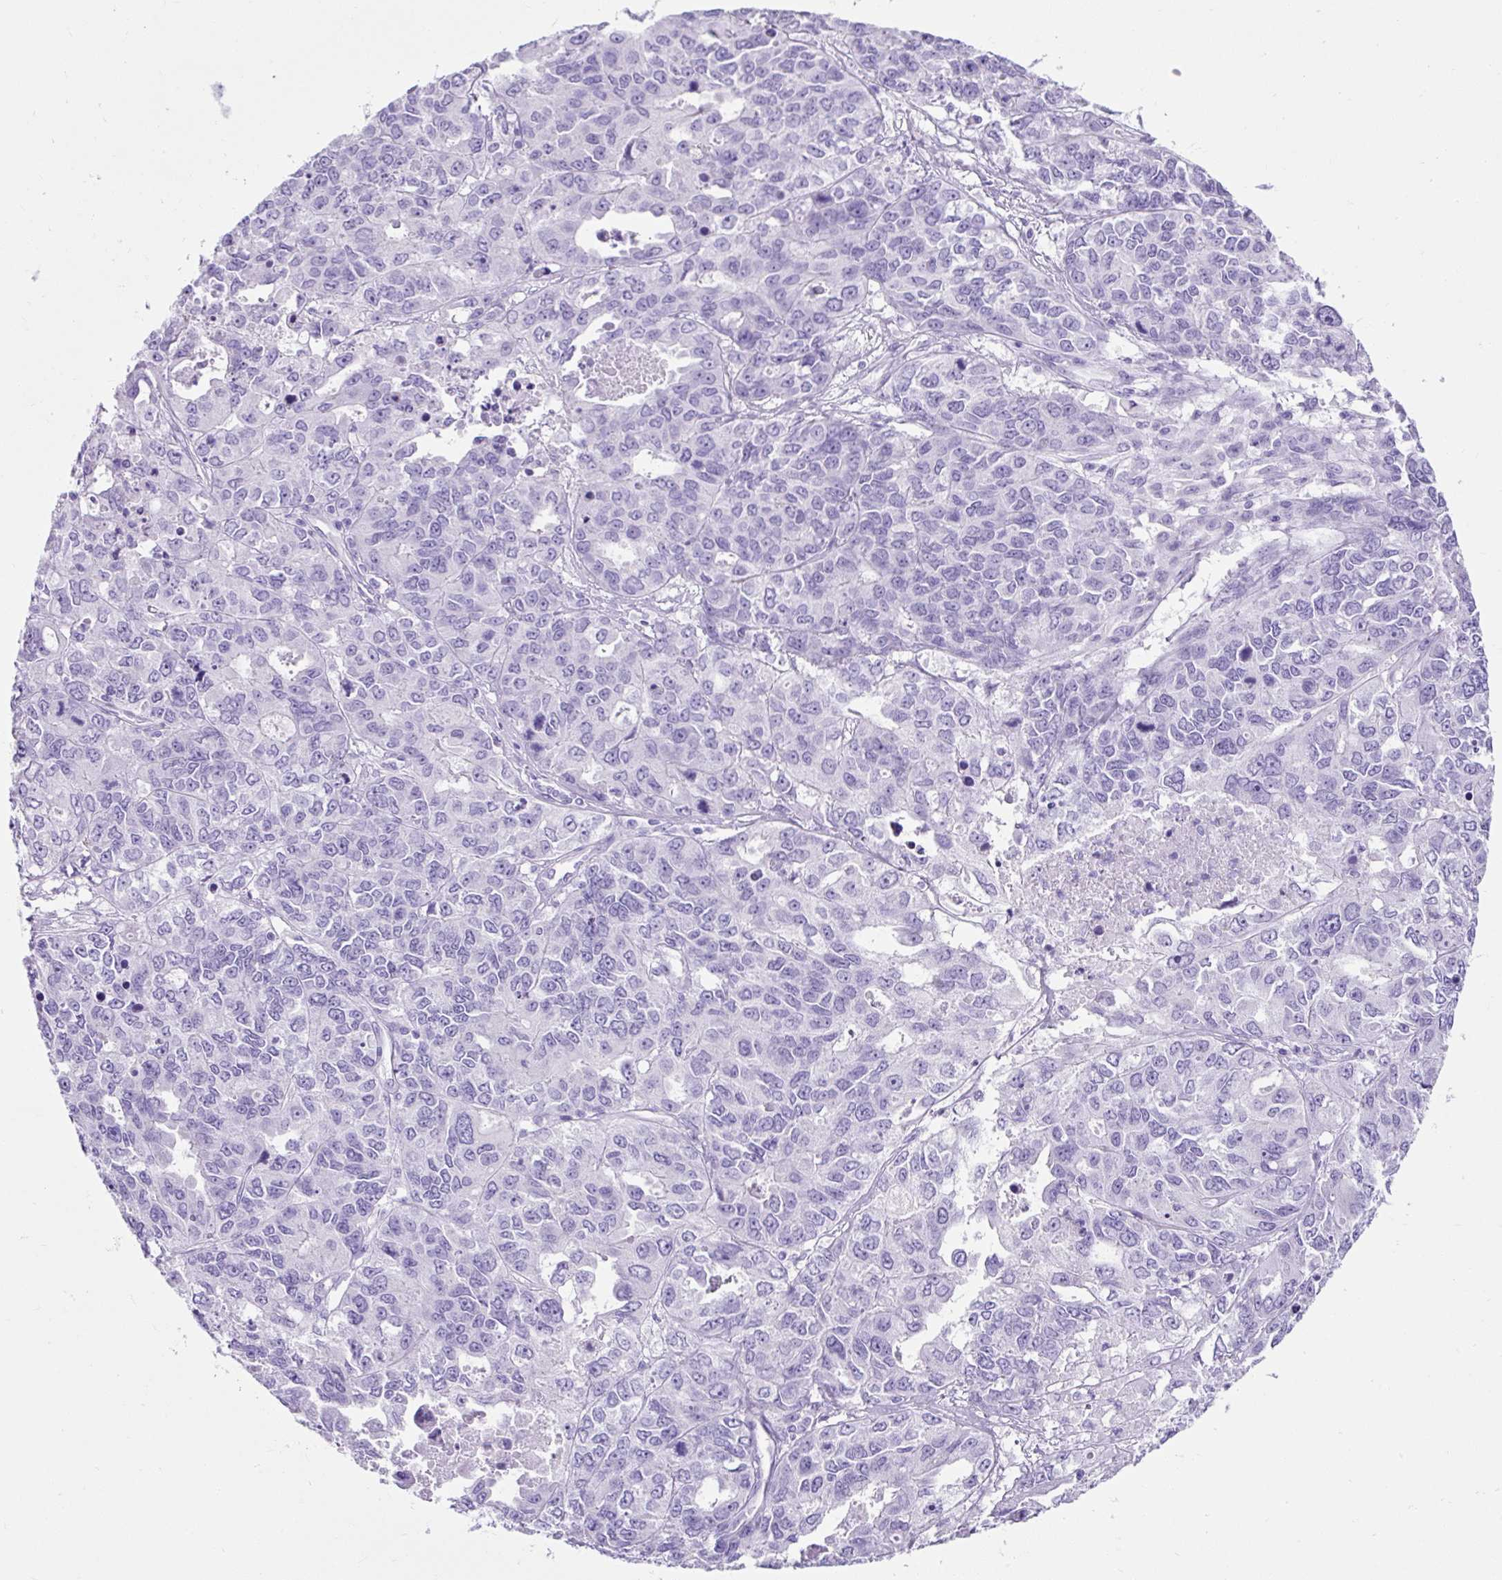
{"staining": {"intensity": "negative", "quantity": "none", "location": "none"}, "tissue": "endometrial cancer", "cell_type": "Tumor cells", "image_type": "cancer", "snomed": [{"axis": "morphology", "description": "Adenocarcinoma, NOS"}, {"axis": "topography", "description": "Uterus"}], "caption": "Tumor cells are negative for brown protein staining in adenocarcinoma (endometrial).", "gene": "KRT12", "patient": {"sex": "female", "age": 79}}